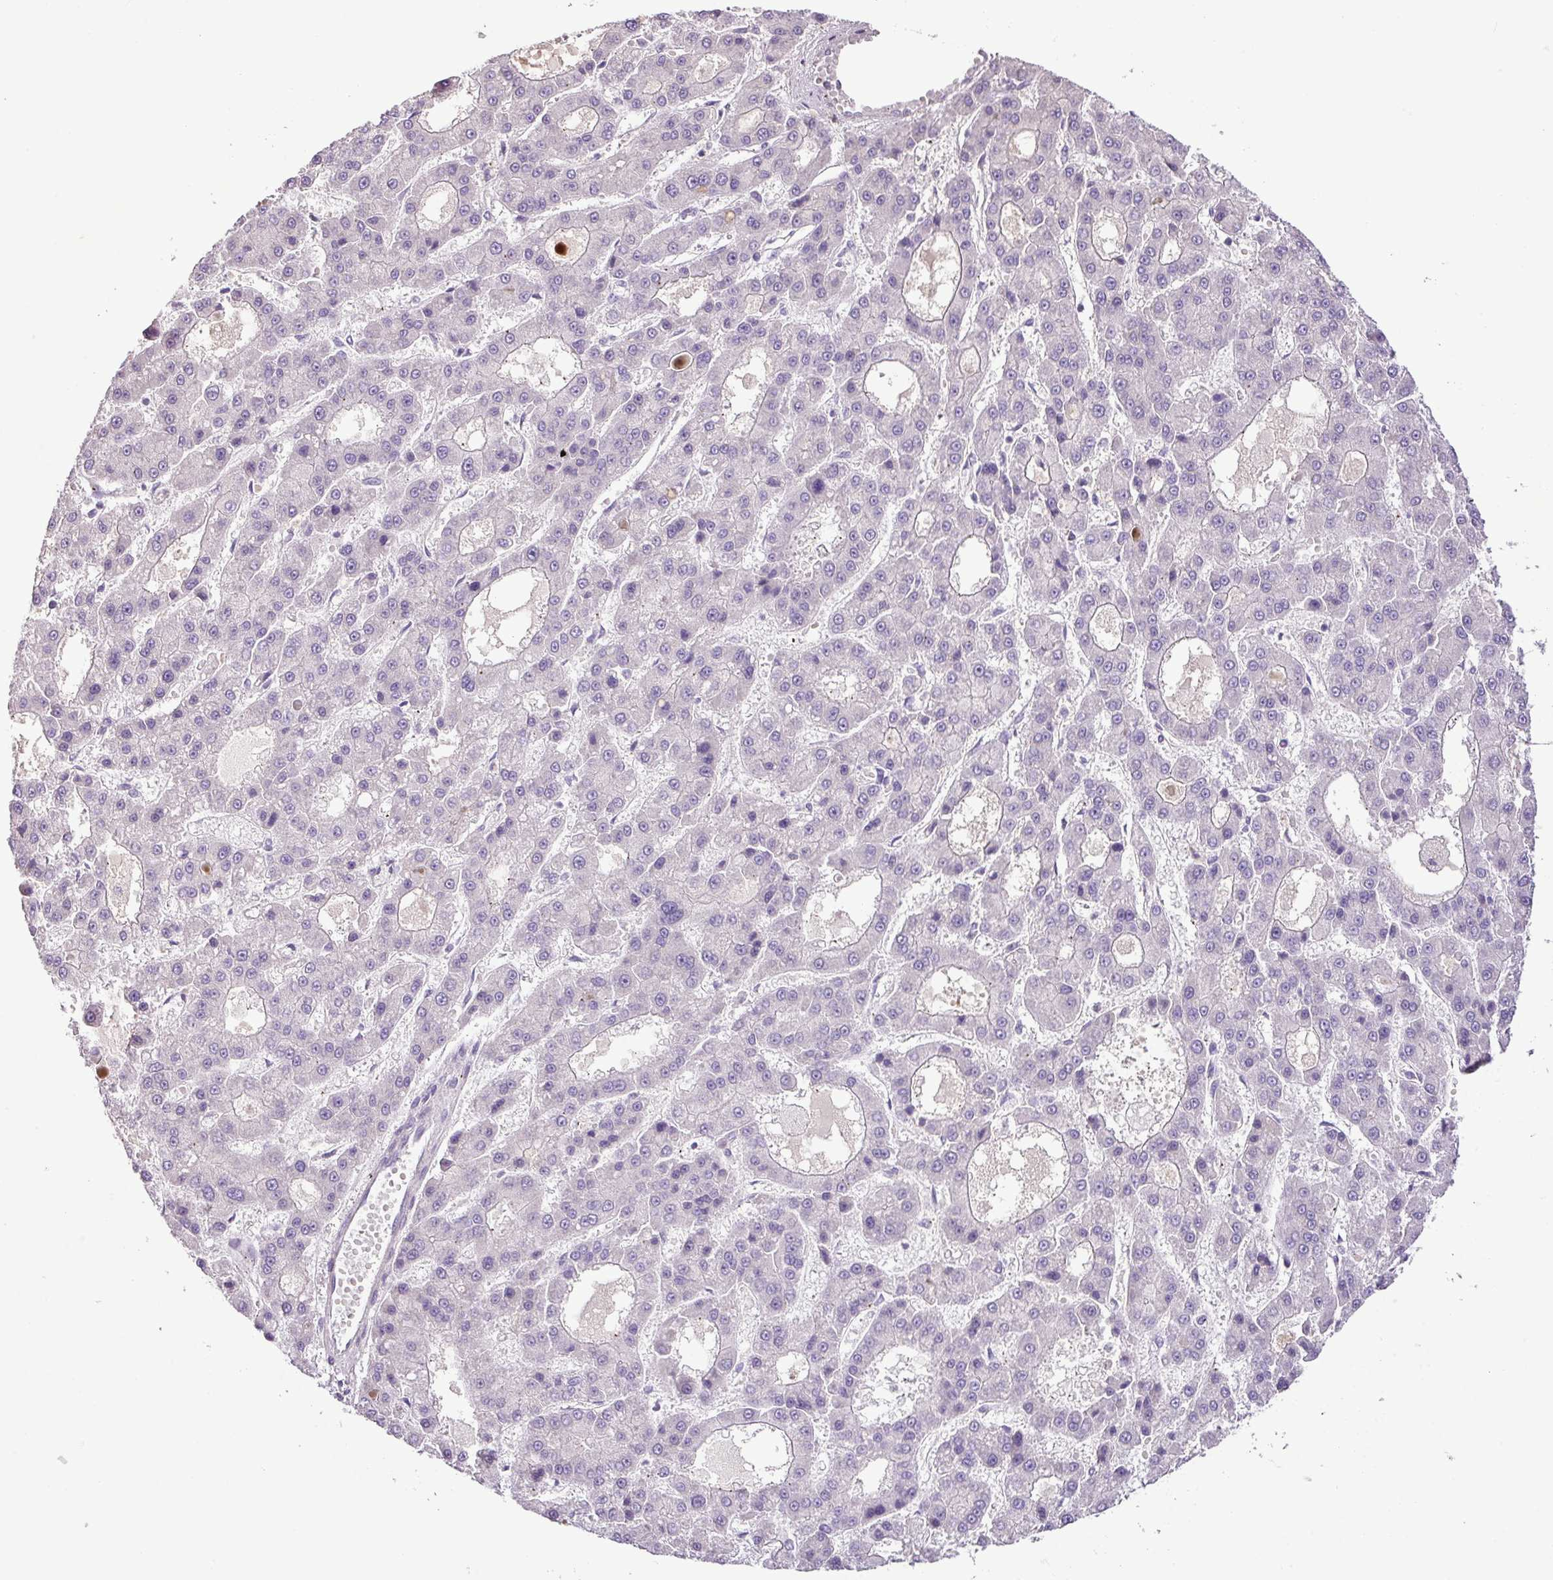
{"staining": {"intensity": "negative", "quantity": "none", "location": "none"}, "tissue": "liver cancer", "cell_type": "Tumor cells", "image_type": "cancer", "snomed": [{"axis": "morphology", "description": "Carcinoma, Hepatocellular, NOS"}, {"axis": "topography", "description": "Liver"}], "caption": "The image demonstrates no significant staining in tumor cells of liver hepatocellular carcinoma.", "gene": "DNAJB13", "patient": {"sex": "male", "age": 70}}